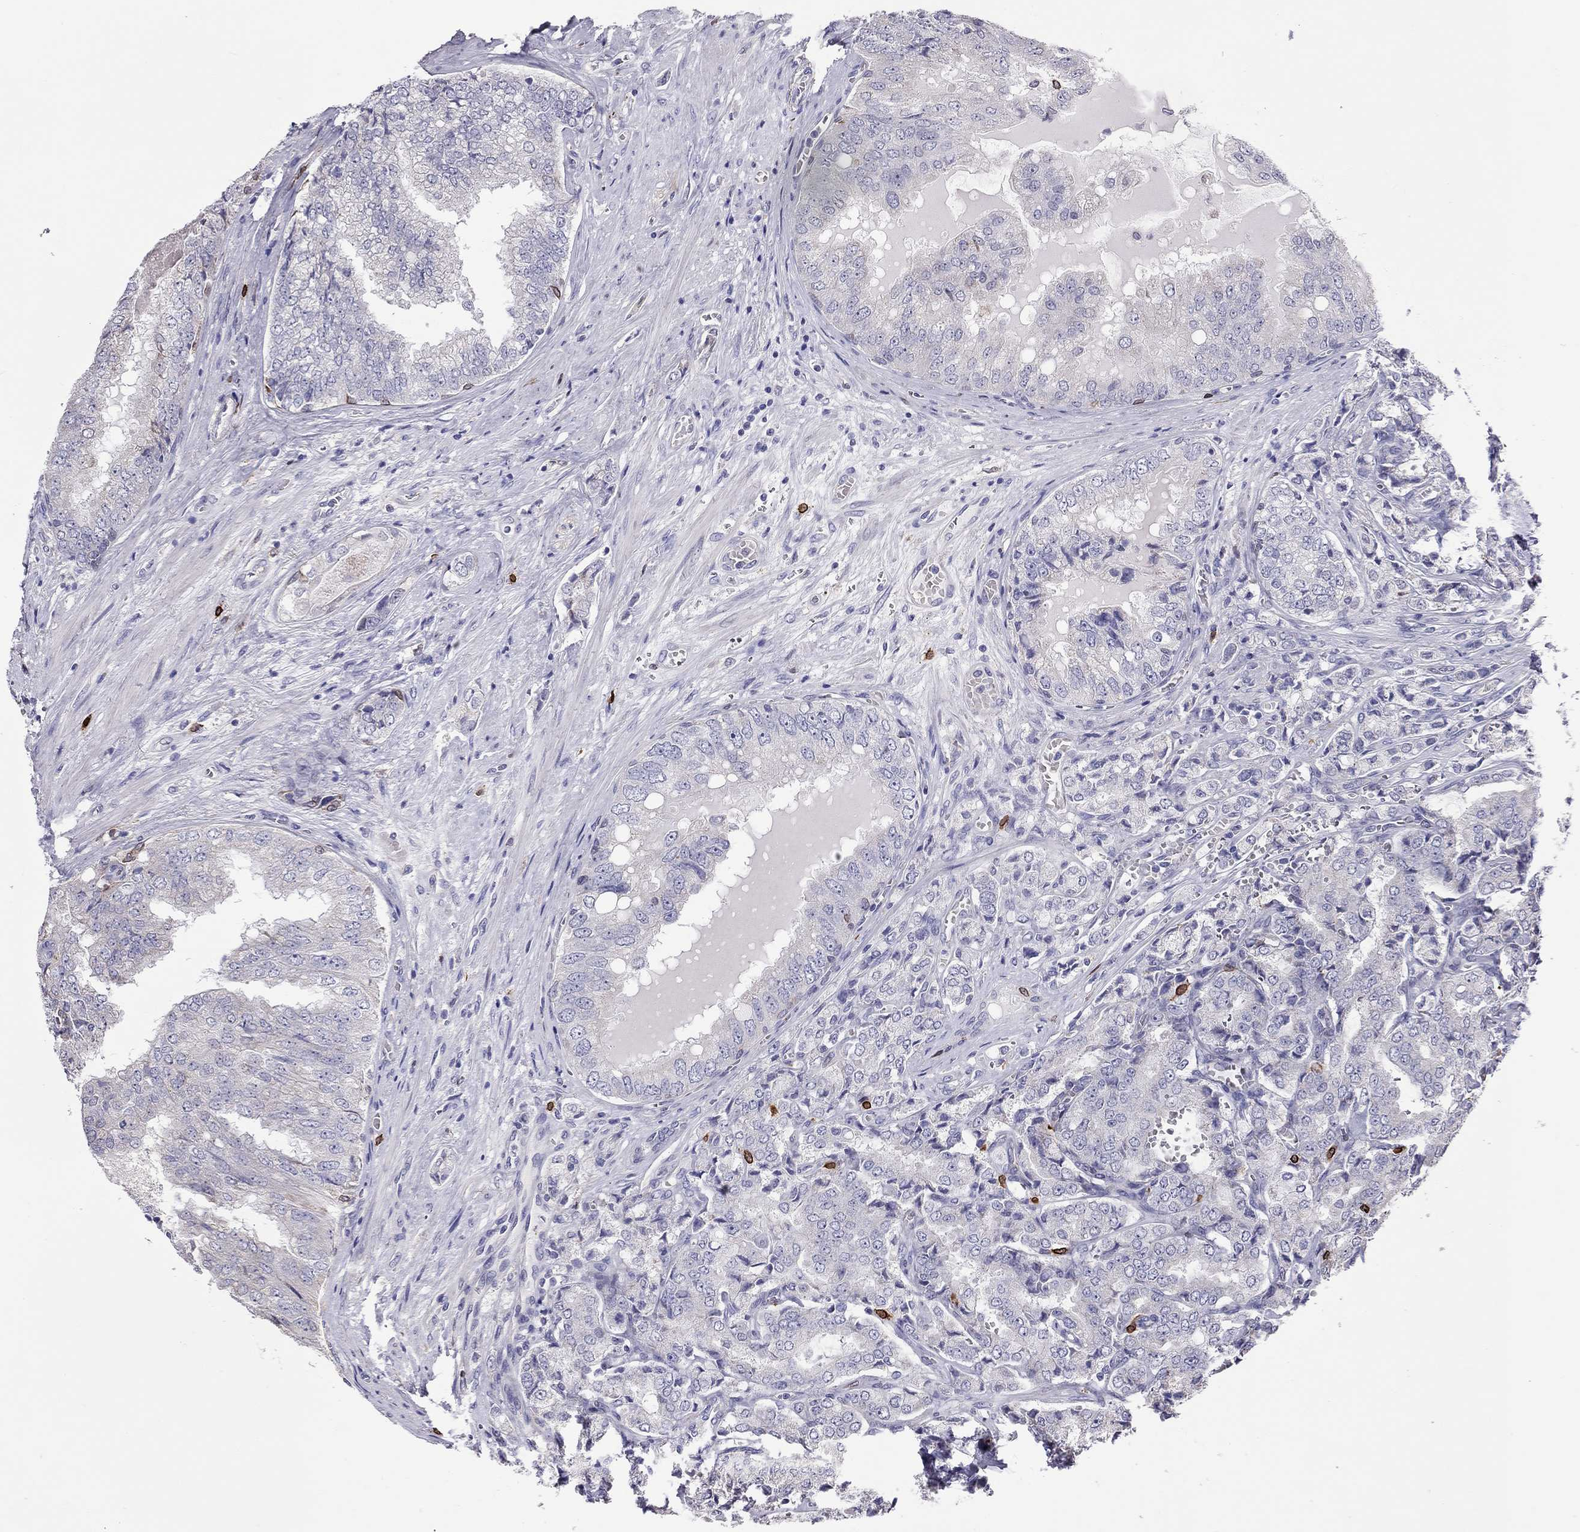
{"staining": {"intensity": "negative", "quantity": "none", "location": "none"}, "tissue": "prostate cancer", "cell_type": "Tumor cells", "image_type": "cancer", "snomed": [{"axis": "morphology", "description": "Adenocarcinoma, NOS"}, {"axis": "topography", "description": "Prostate"}], "caption": "High magnification brightfield microscopy of prostate adenocarcinoma stained with DAB (brown) and counterstained with hematoxylin (blue): tumor cells show no significant staining.", "gene": "ADORA2A", "patient": {"sex": "male", "age": 65}}